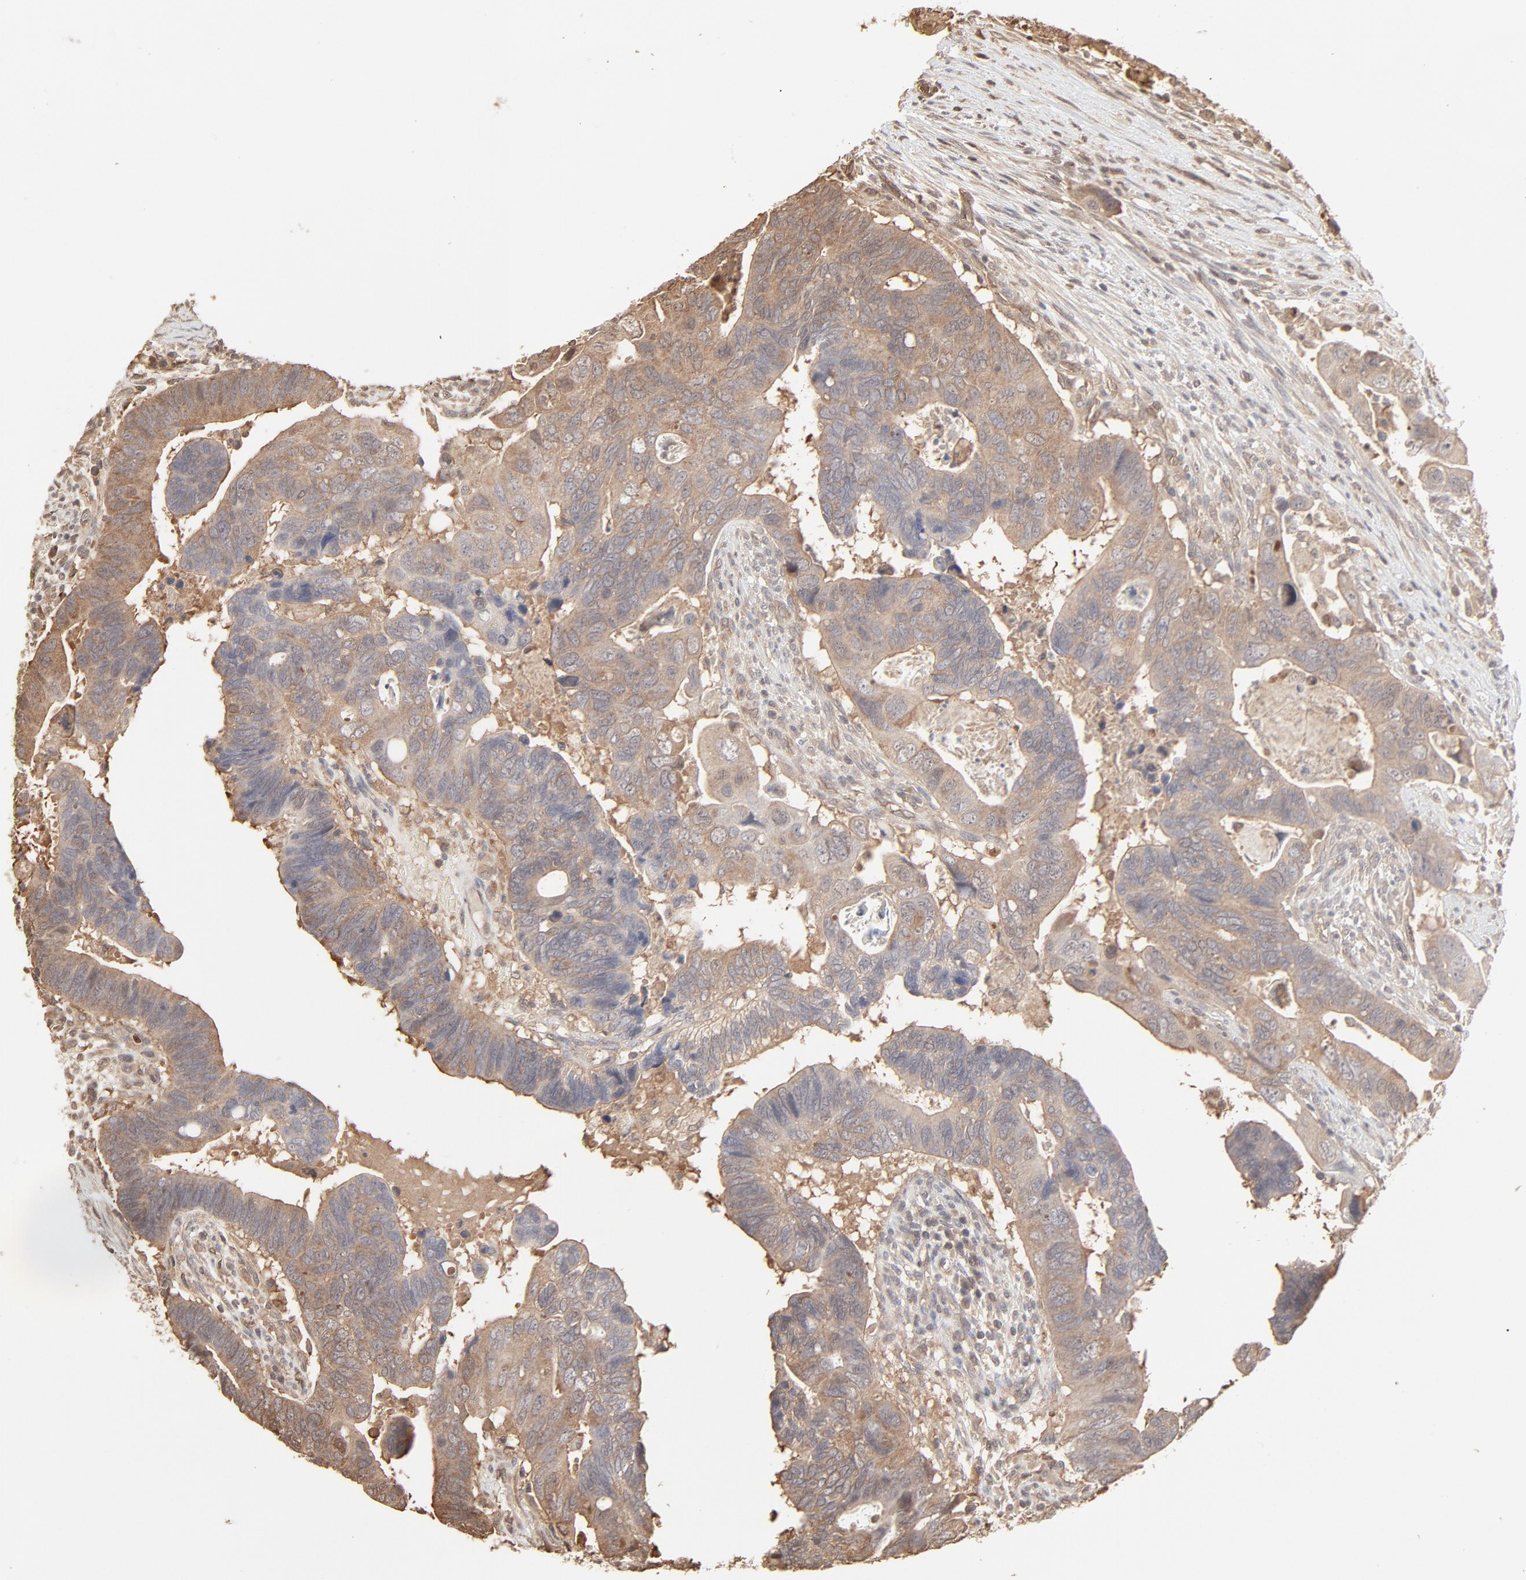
{"staining": {"intensity": "moderate", "quantity": ">75%", "location": "cytoplasmic/membranous"}, "tissue": "colorectal cancer", "cell_type": "Tumor cells", "image_type": "cancer", "snomed": [{"axis": "morphology", "description": "Adenocarcinoma, NOS"}, {"axis": "topography", "description": "Rectum"}], "caption": "Human colorectal cancer stained with a protein marker reveals moderate staining in tumor cells.", "gene": "PPP2CA", "patient": {"sex": "male", "age": 53}}